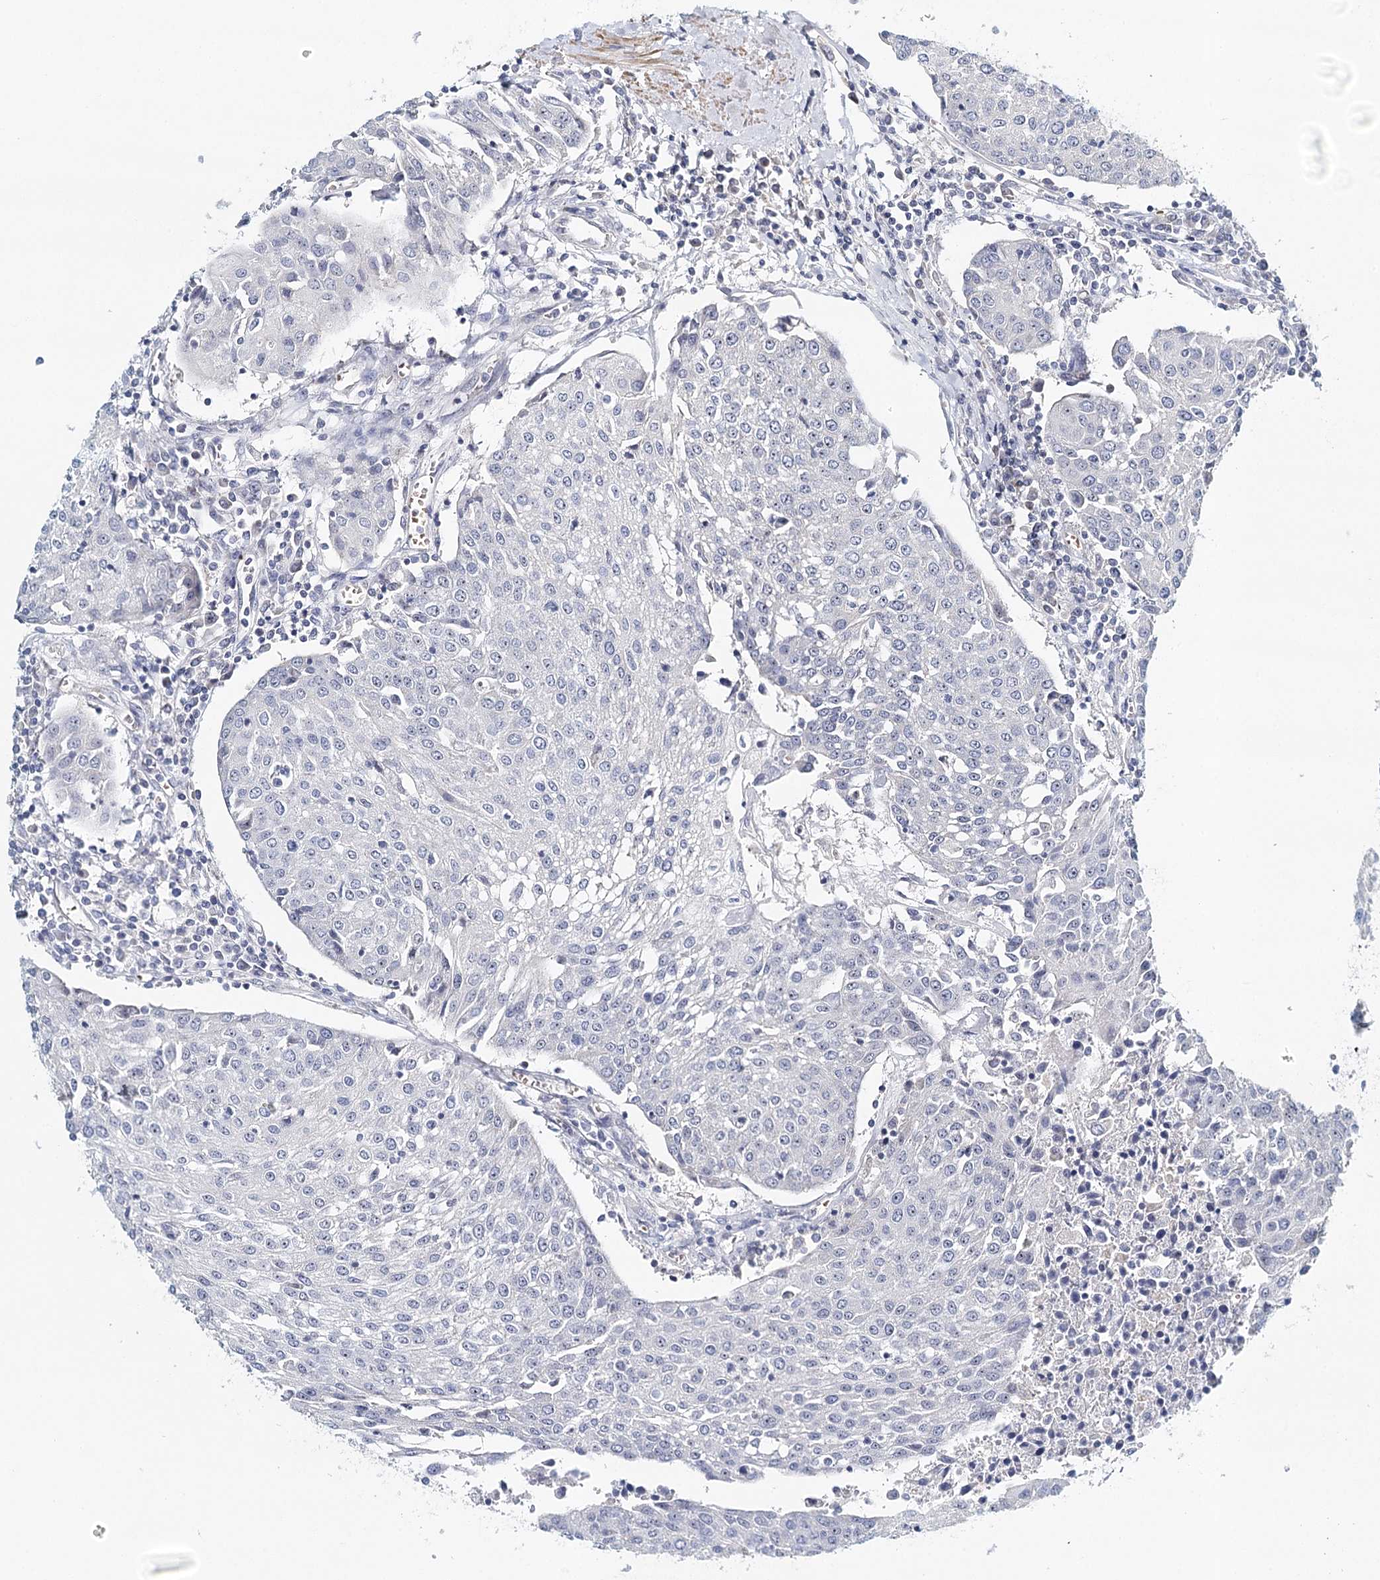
{"staining": {"intensity": "negative", "quantity": "none", "location": "none"}, "tissue": "urothelial cancer", "cell_type": "Tumor cells", "image_type": "cancer", "snomed": [{"axis": "morphology", "description": "Urothelial carcinoma, High grade"}, {"axis": "topography", "description": "Urinary bladder"}], "caption": "This is an immunohistochemistry image of human urothelial carcinoma (high-grade). There is no expression in tumor cells.", "gene": "RBM43", "patient": {"sex": "female", "age": 85}}